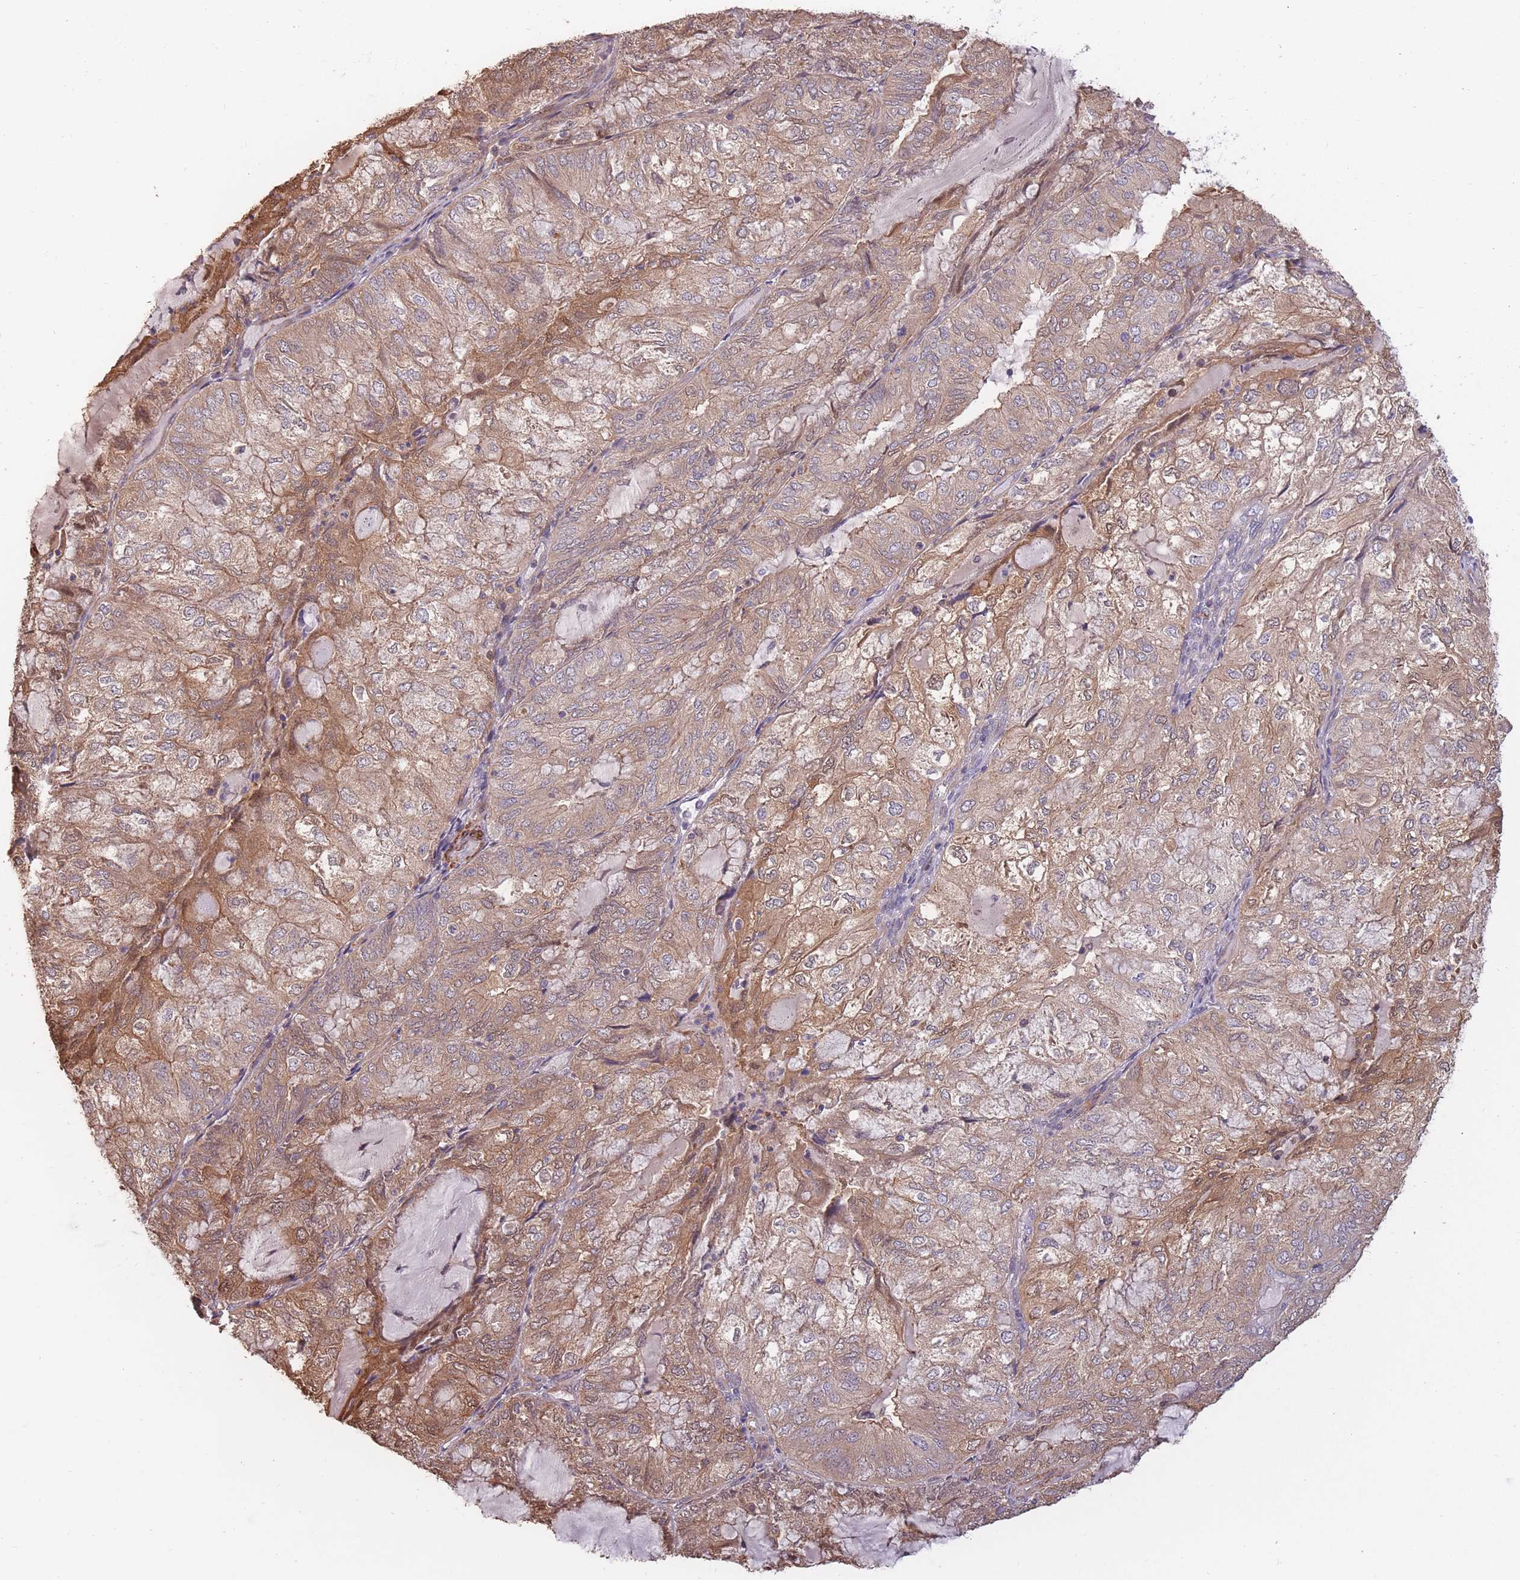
{"staining": {"intensity": "moderate", "quantity": ">75%", "location": "cytoplasmic/membranous"}, "tissue": "endometrial cancer", "cell_type": "Tumor cells", "image_type": "cancer", "snomed": [{"axis": "morphology", "description": "Adenocarcinoma, NOS"}, {"axis": "topography", "description": "Endometrium"}], "caption": "Moderate cytoplasmic/membranous positivity for a protein is appreciated in approximately >75% of tumor cells of adenocarcinoma (endometrial) using immunohistochemistry.", "gene": "NLRC4", "patient": {"sex": "female", "age": 81}}